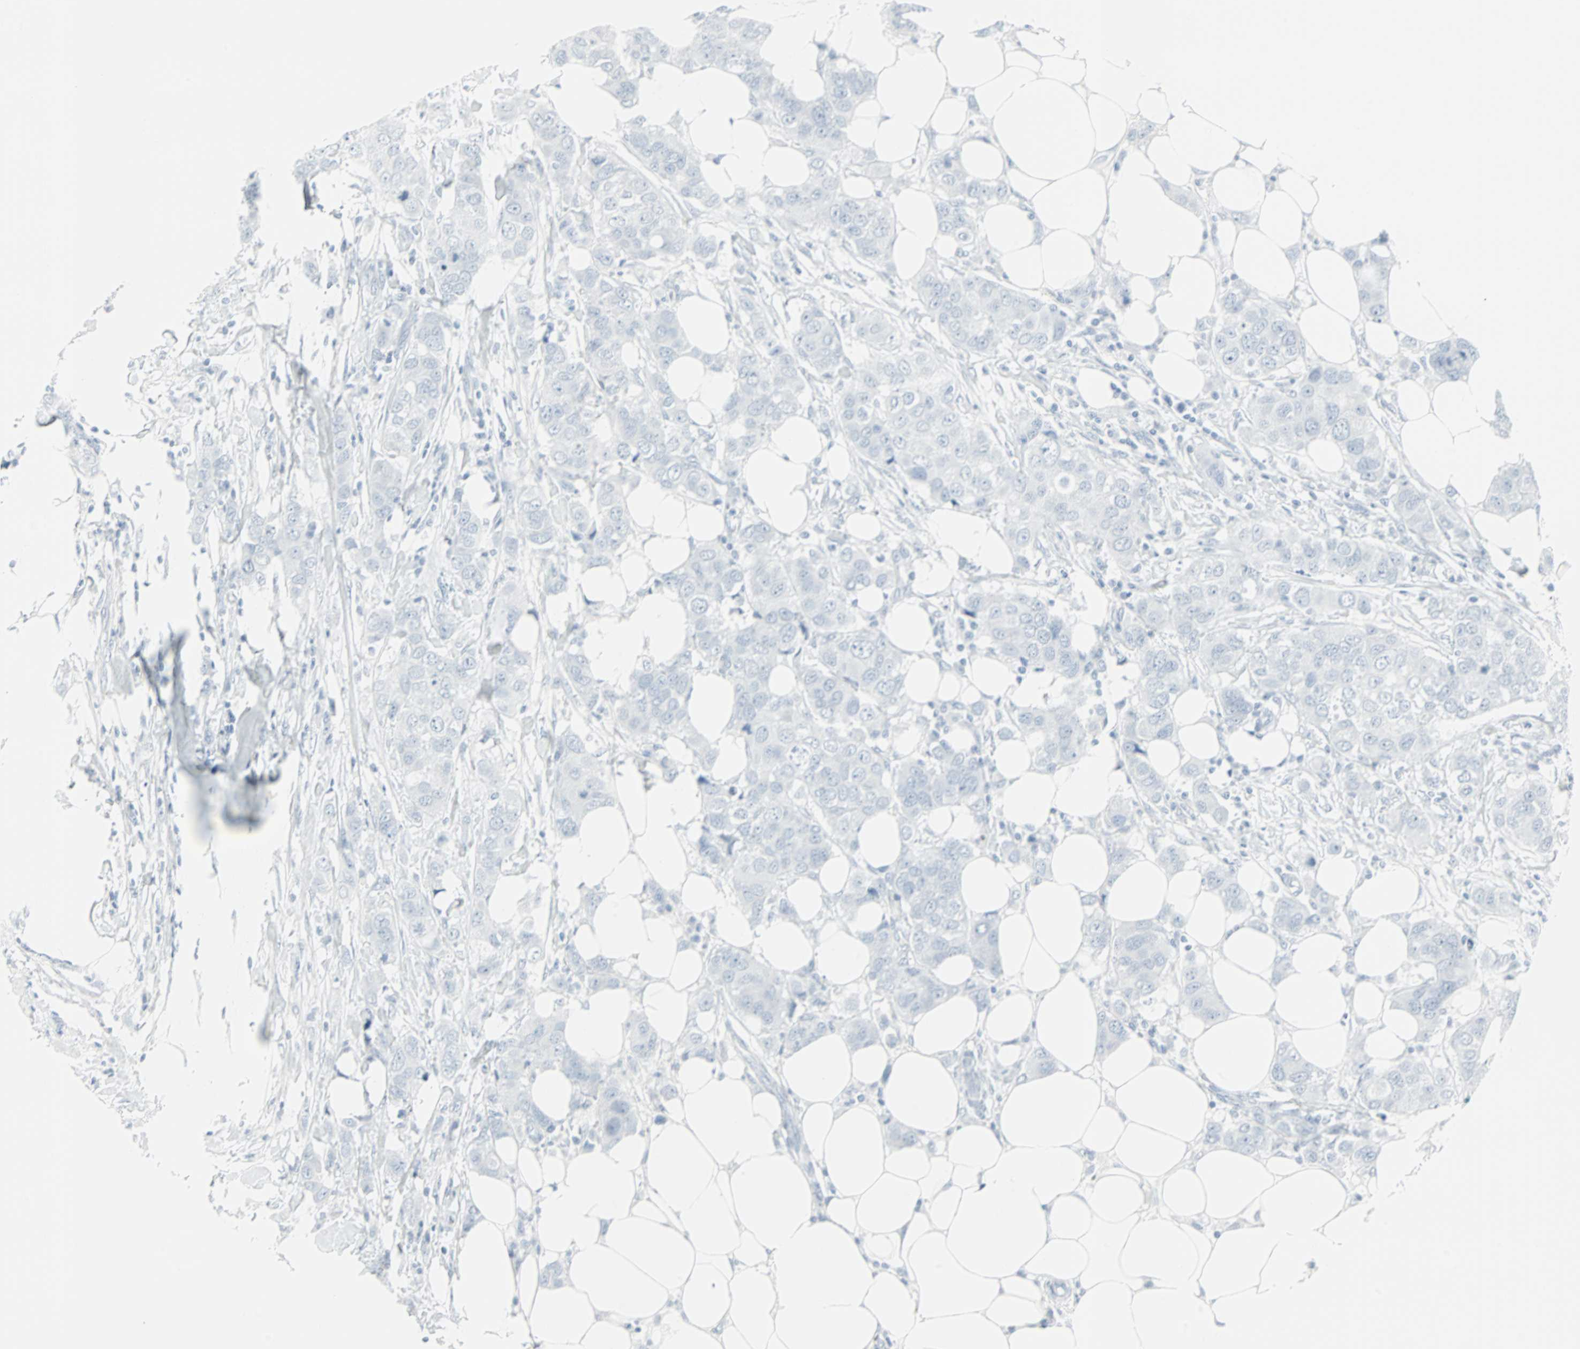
{"staining": {"intensity": "negative", "quantity": "none", "location": "none"}, "tissue": "breast cancer", "cell_type": "Tumor cells", "image_type": "cancer", "snomed": [{"axis": "morphology", "description": "Duct carcinoma"}, {"axis": "topography", "description": "Breast"}], "caption": "Breast invasive ductal carcinoma was stained to show a protein in brown. There is no significant staining in tumor cells.", "gene": "LANCL3", "patient": {"sex": "female", "age": 50}}